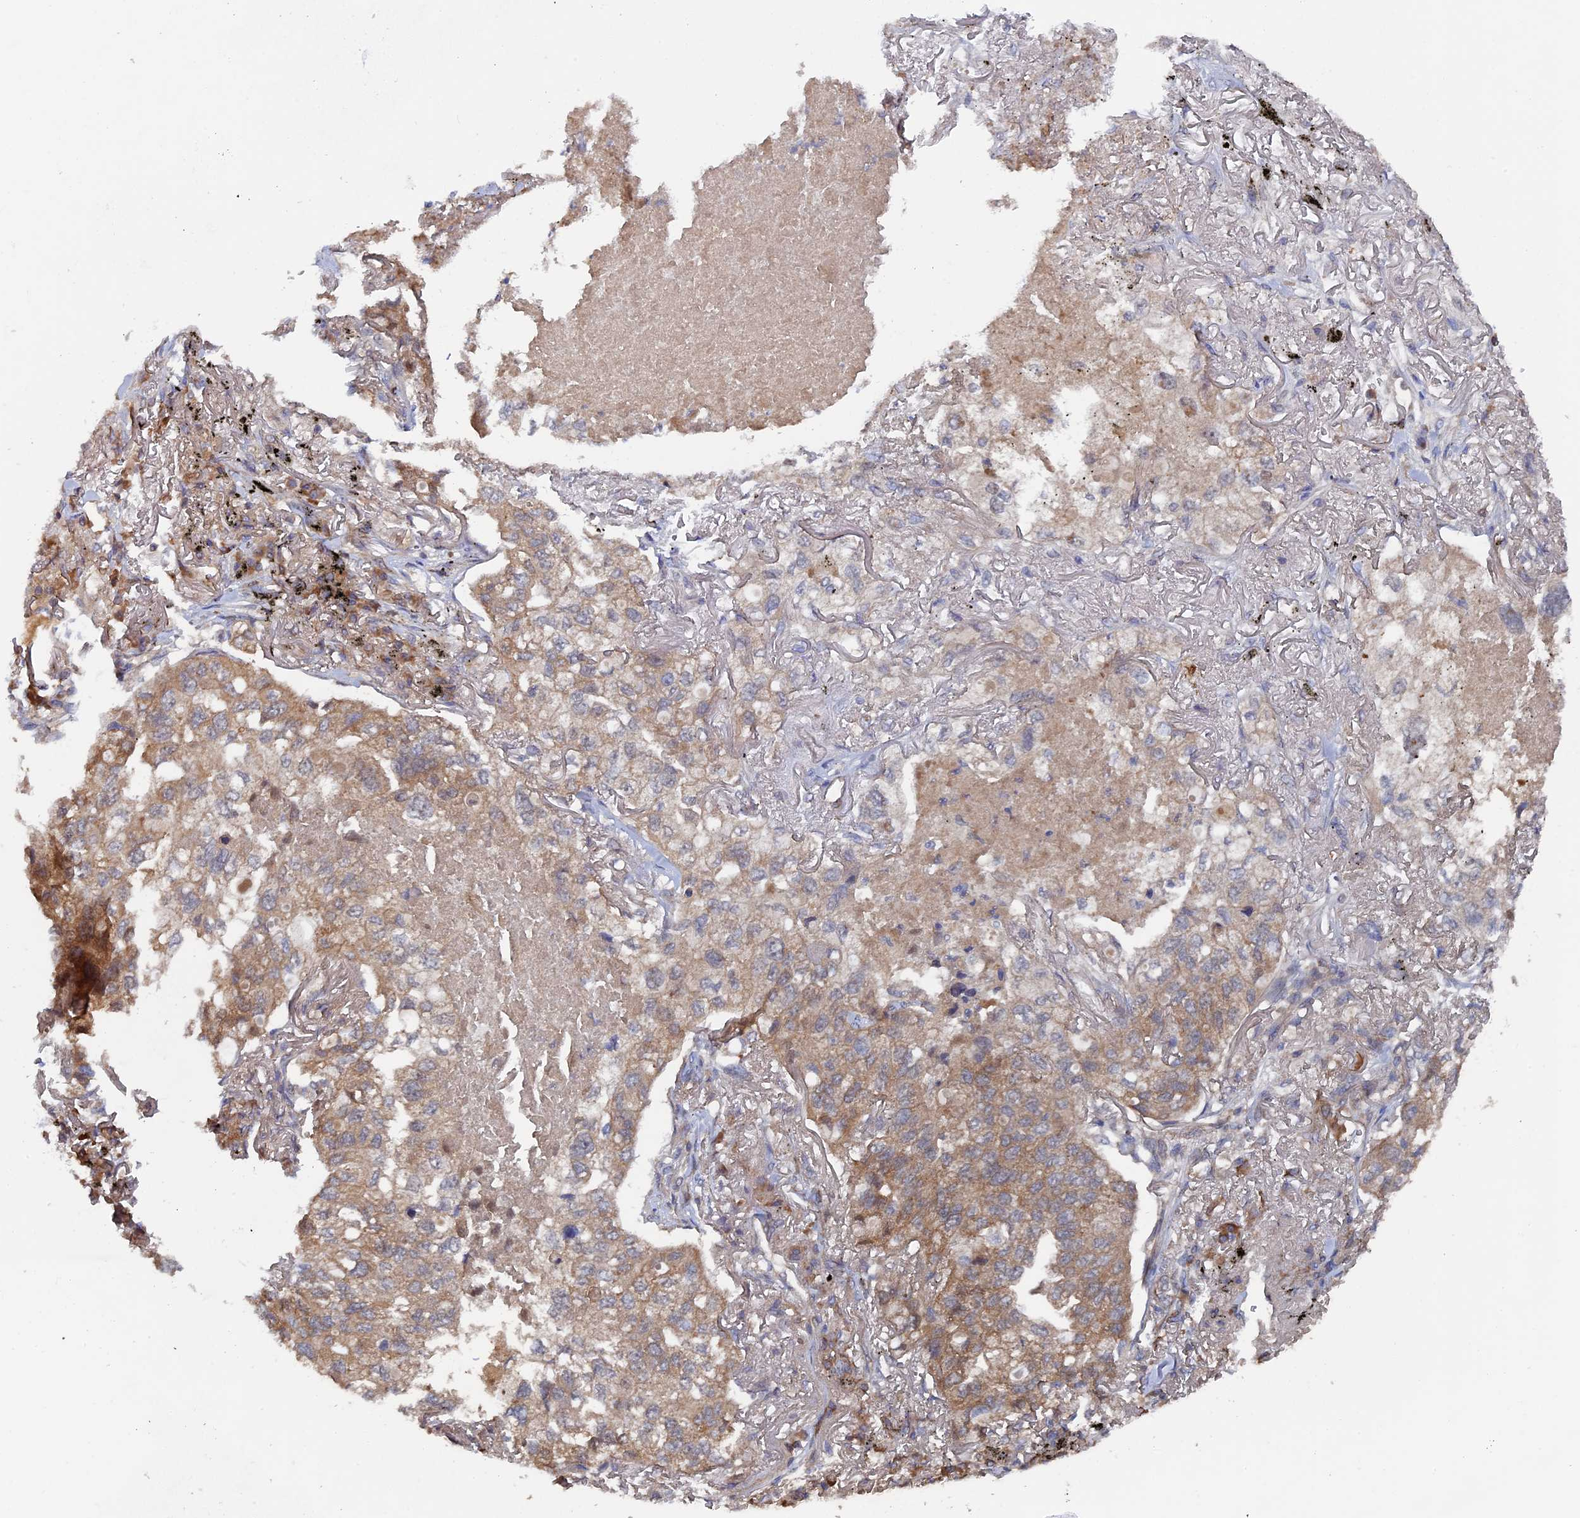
{"staining": {"intensity": "weak", "quantity": "25%-75%", "location": "cytoplasmic/membranous"}, "tissue": "lung cancer", "cell_type": "Tumor cells", "image_type": "cancer", "snomed": [{"axis": "morphology", "description": "Adenocarcinoma, NOS"}, {"axis": "topography", "description": "Lung"}], "caption": "Immunohistochemical staining of human lung cancer displays low levels of weak cytoplasmic/membranous protein positivity in approximately 25%-75% of tumor cells.", "gene": "RAB15", "patient": {"sex": "male", "age": 65}}